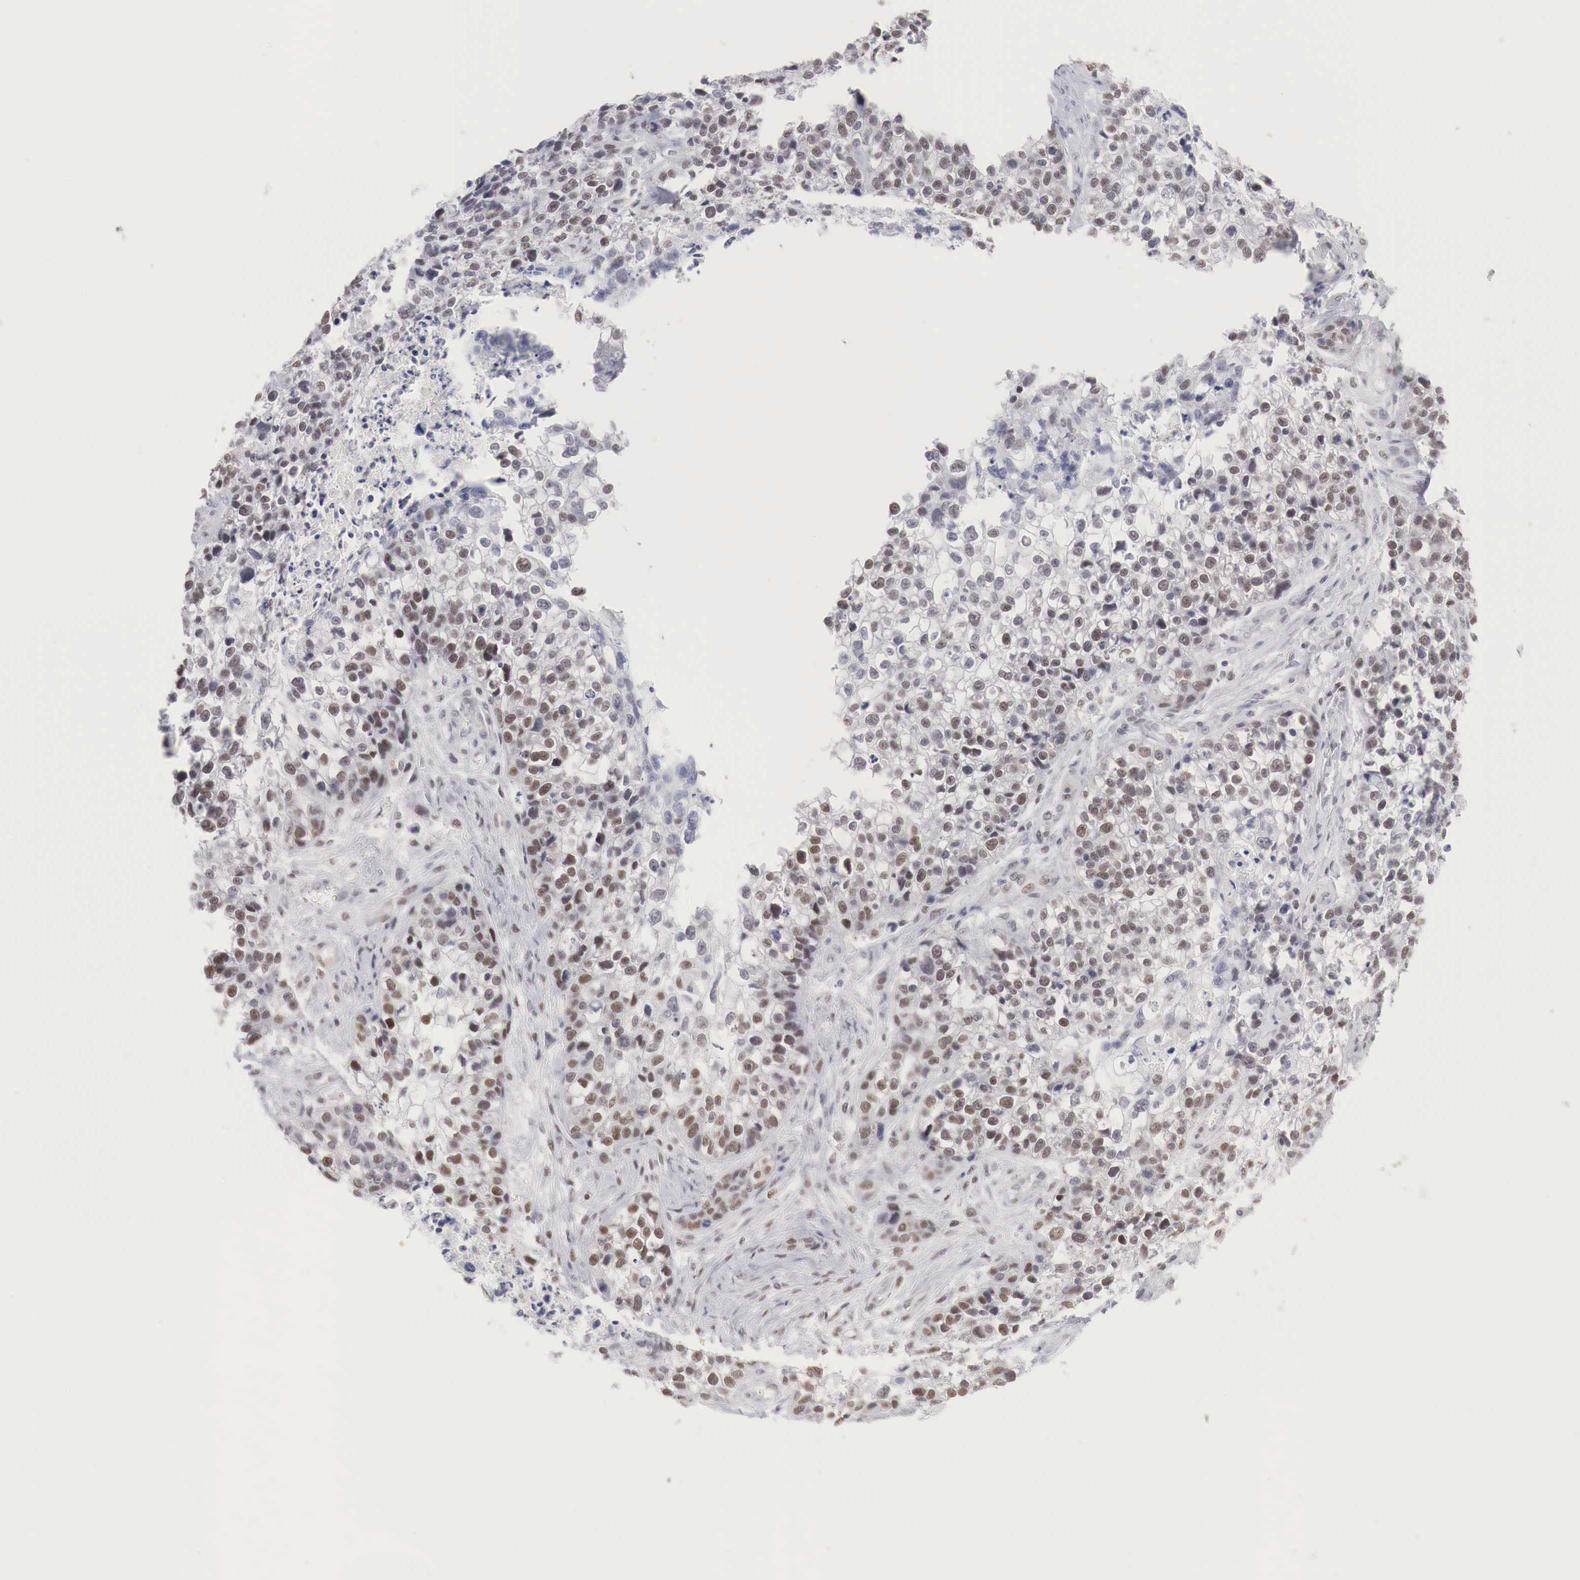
{"staining": {"intensity": "moderate", "quantity": ">75%", "location": "nuclear"}, "tissue": "lung cancer", "cell_type": "Tumor cells", "image_type": "cancer", "snomed": [{"axis": "morphology", "description": "Squamous cell carcinoma, NOS"}, {"axis": "topography", "description": "Lymph node"}, {"axis": "topography", "description": "Lung"}], "caption": "DAB (3,3'-diaminobenzidine) immunohistochemical staining of human lung cancer (squamous cell carcinoma) reveals moderate nuclear protein staining in approximately >75% of tumor cells.", "gene": "FOXP2", "patient": {"sex": "male", "age": 74}}